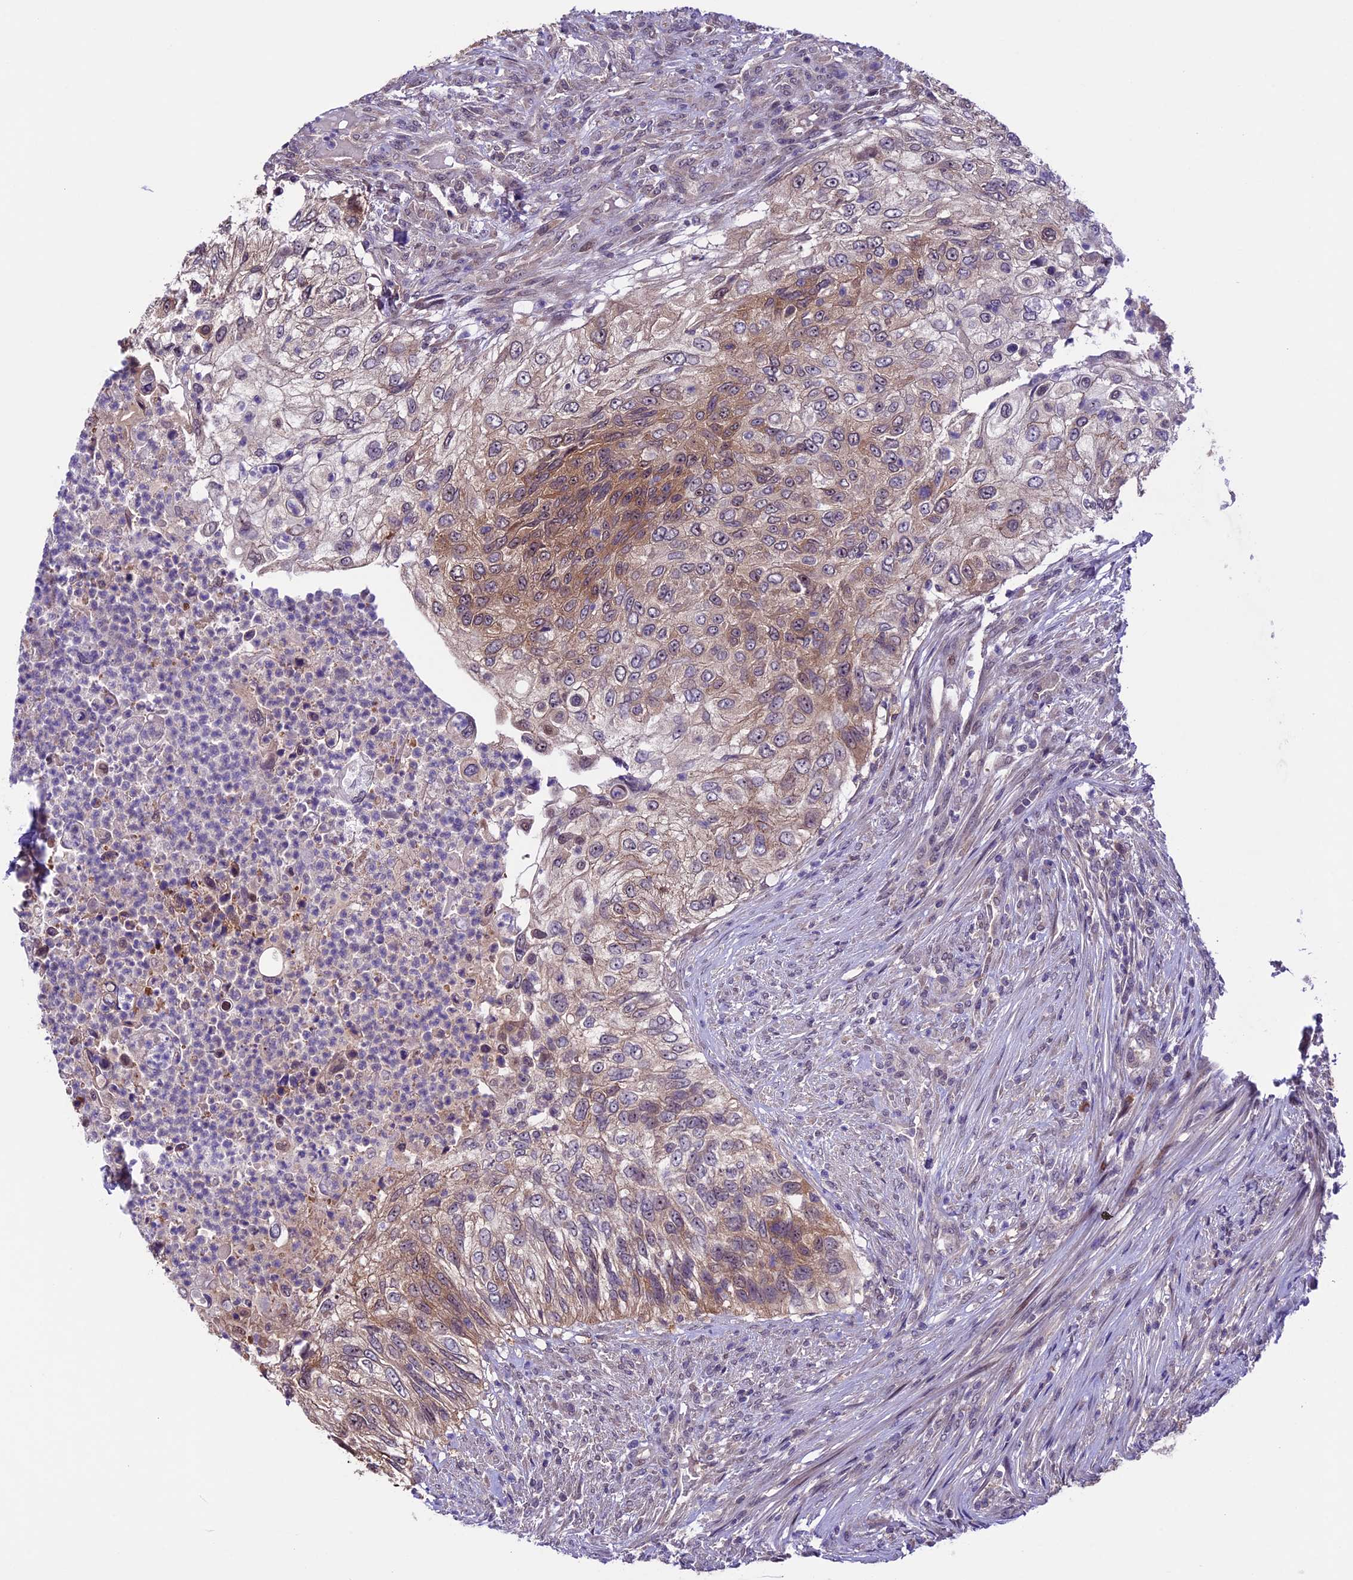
{"staining": {"intensity": "moderate", "quantity": "25%-75%", "location": "cytoplasmic/membranous"}, "tissue": "urothelial cancer", "cell_type": "Tumor cells", "image_type": "cancer", "snomed": [{"axis": "morphology", "description": "Urothelial carcinoma, High grade"}, {"axis": "topography", "description": "Urinary bladder"}], "caption": "Urothelial cancer stained for a protein (brown) exhibits moderate cytoplasmic/membranous positive staining in approximately 25%-75% of tumor cells.", "gene": "XKR7", "patient": {"sex": "female", "age": 60}}